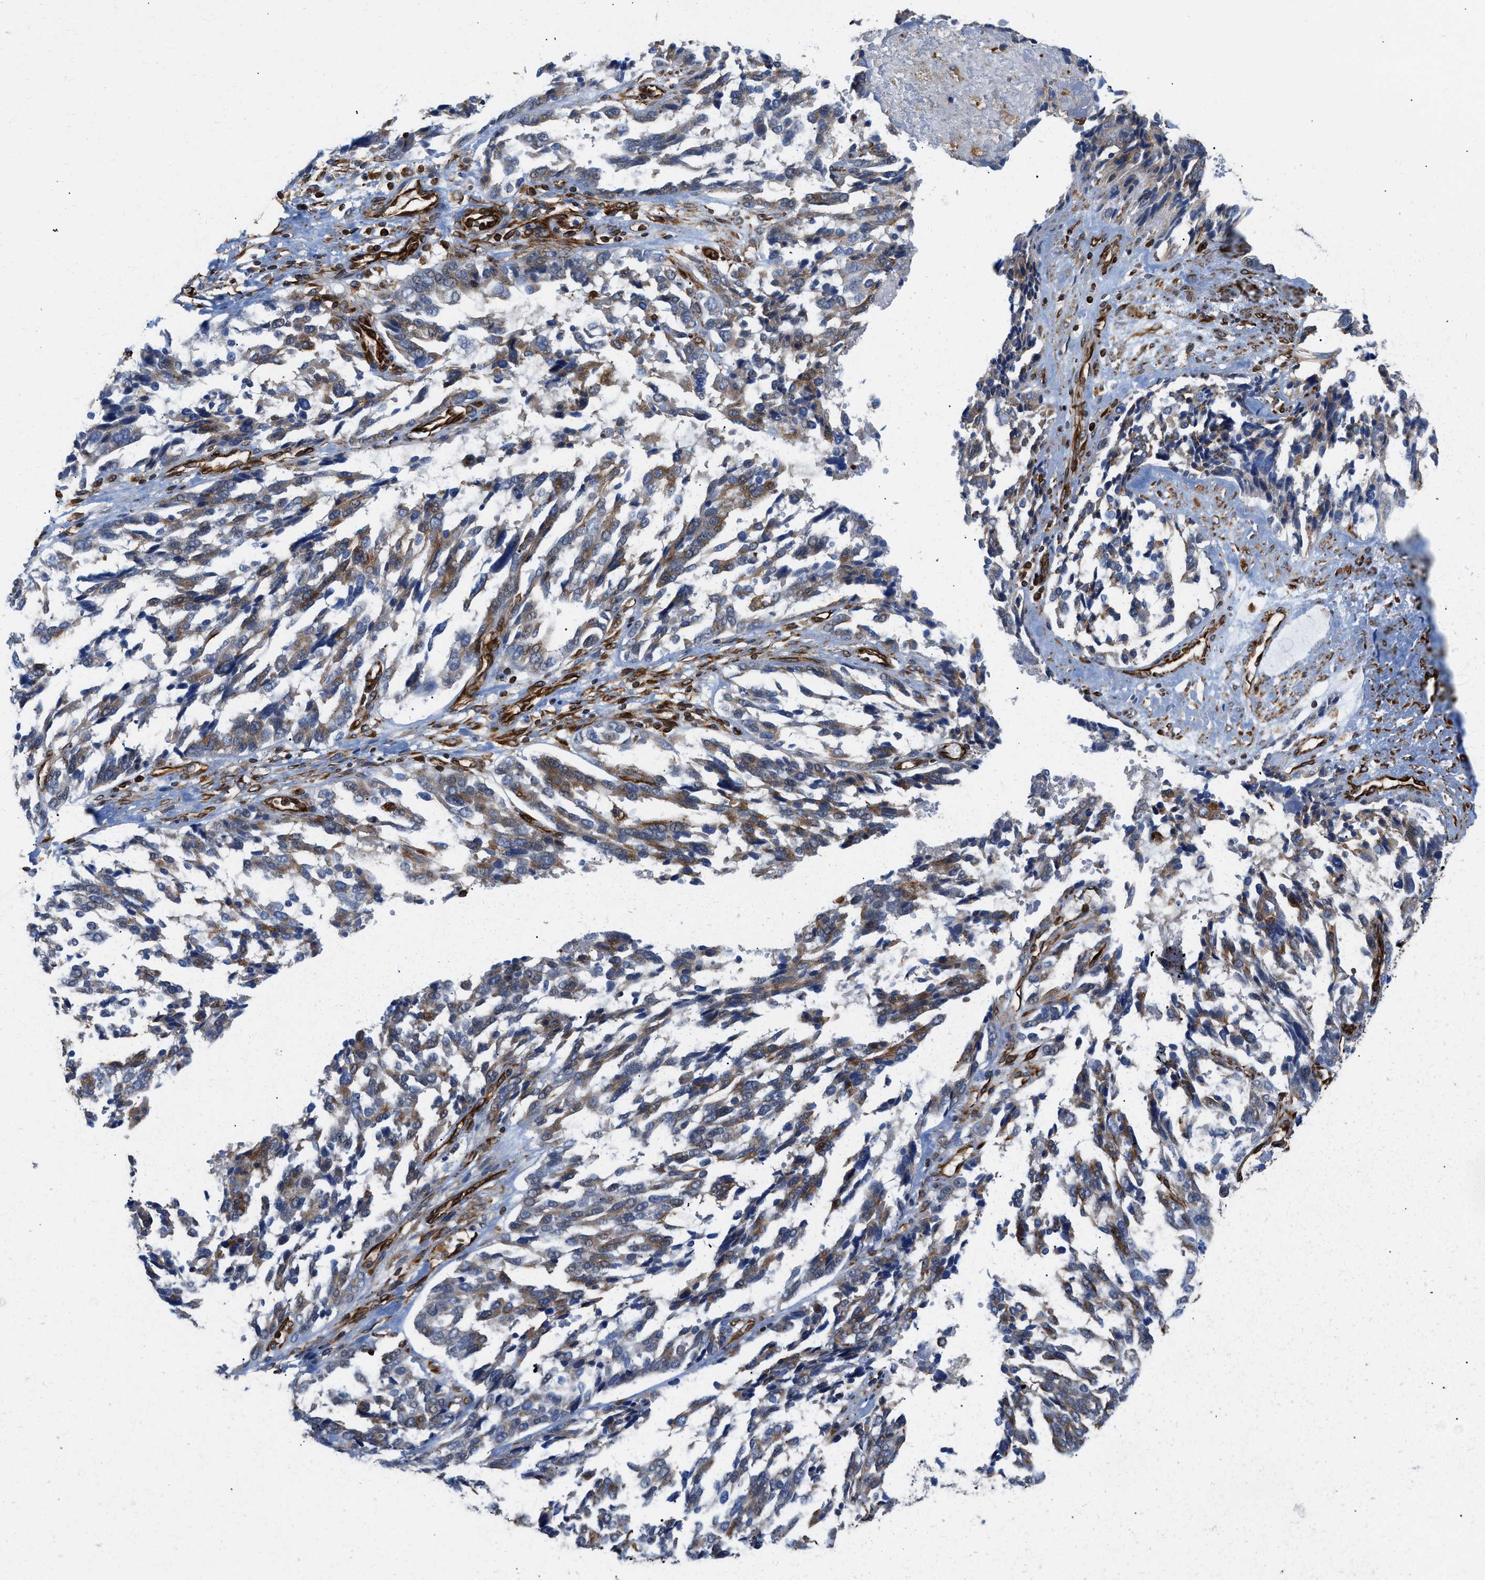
{"staining": {"intensity": "moderate", "quantity": "25%-75%", "location": "cytoplasmic/membranous"}, "tissue": "ovarian cancer", "cell_type": "Tumor cells", "image_type": "cancer", "snomed": [{"axis": "morphology", "description": "Cystadenocarcinoma, serous, NOS"}, {"axis": "topography", "description": "Ovary"}], "caption": "Protein expression by immunohistochemistry (IHC) reveals moderate cytoplasmic/membranous positivity in about 25%-75% of tumor cells in ovarian cancer. Using DAB (3,3'-diaminobenzidine) (brown) and hematoxylin (blue) stains, captured at high magnification using brightfield microscopy.", "gene": "PTPRE", "patient": {"sex": "female", "age": 44}}